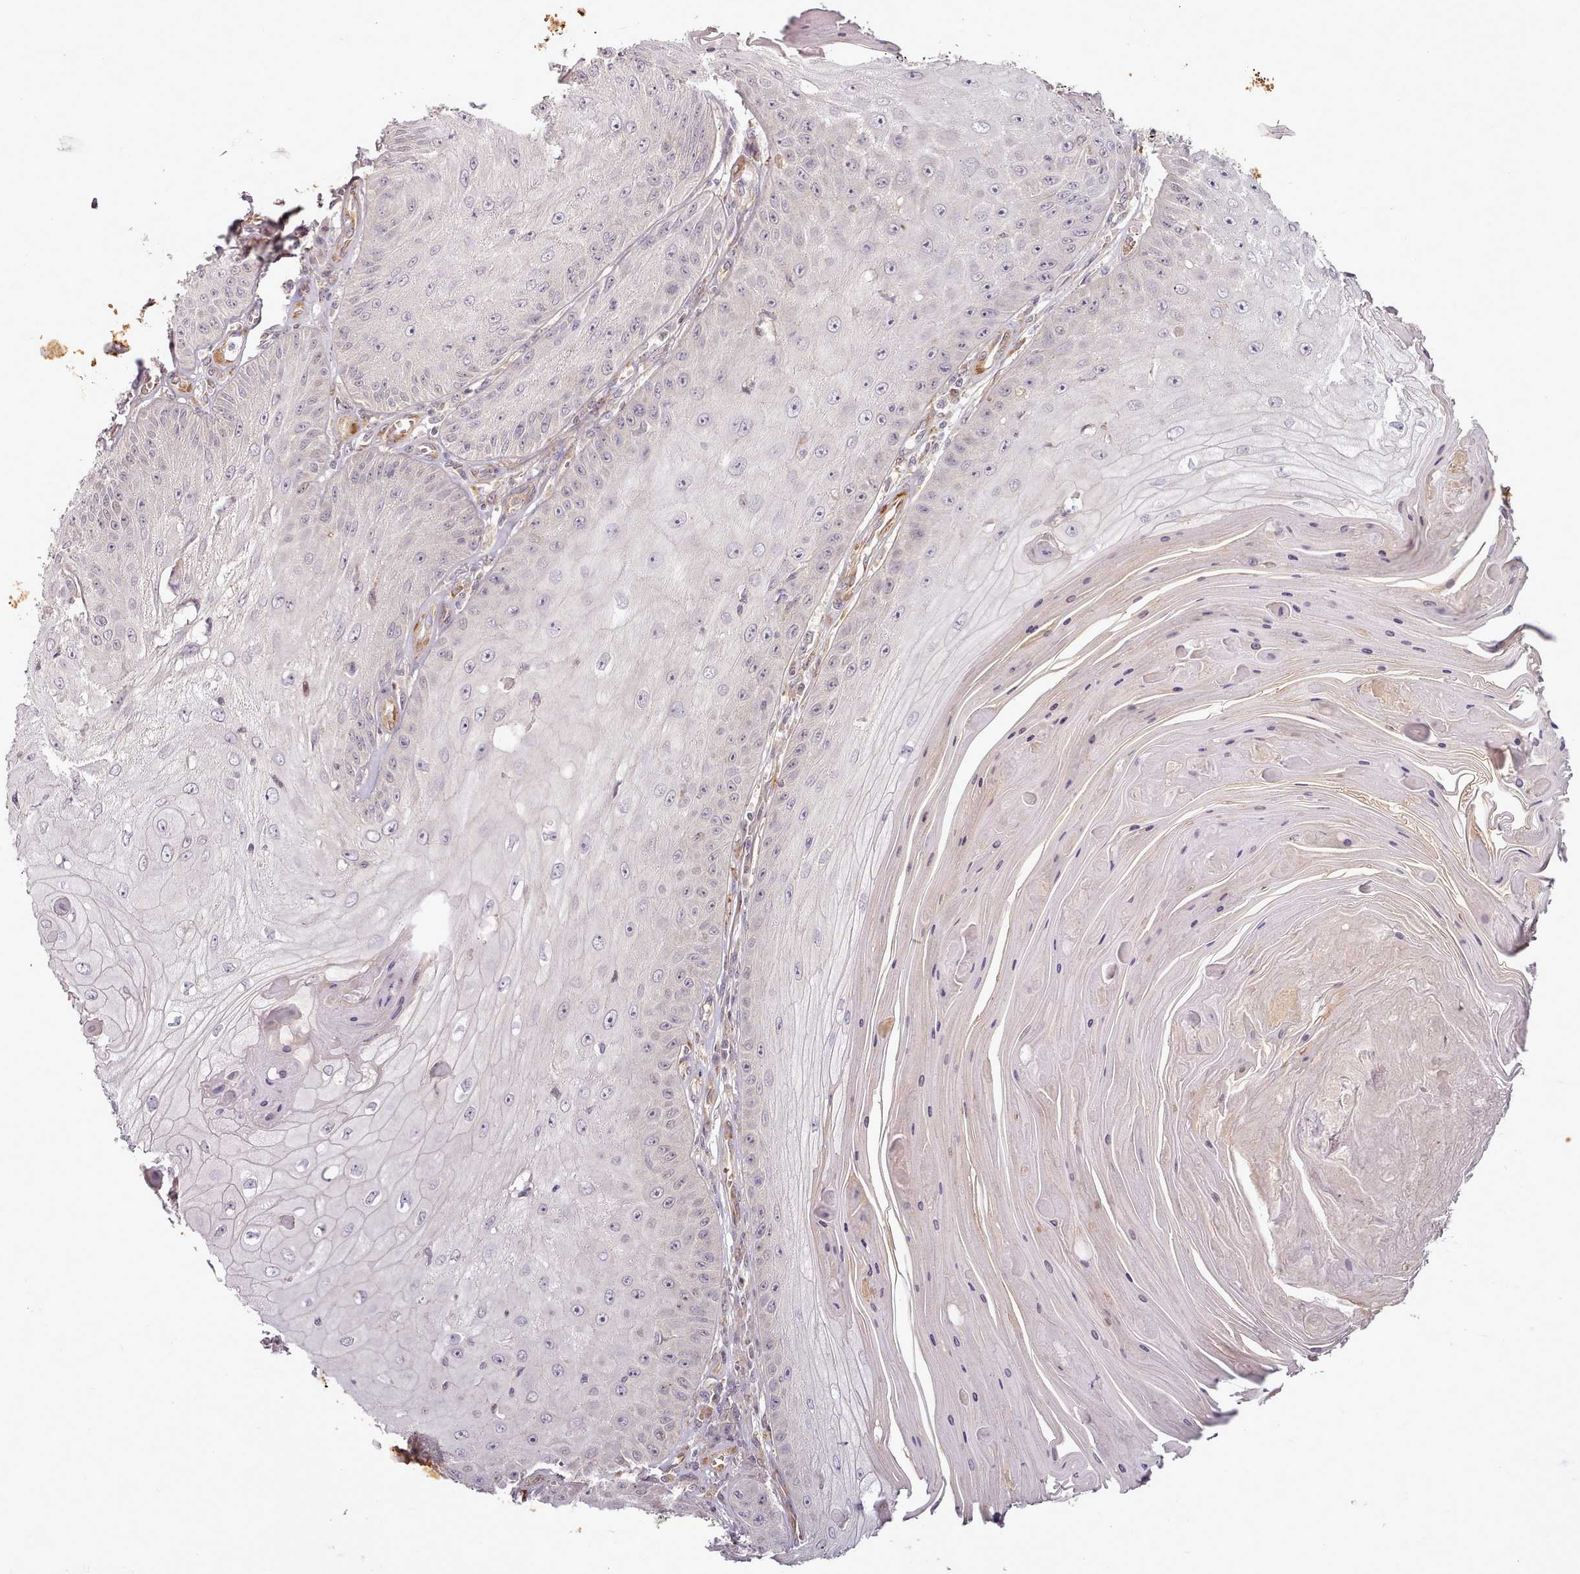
{"staining": {"intensity": "negative", "quantity": "none", "location": "none"}, "tissue": "skin cancer", "cell_type": "Tumor cells", "image_type": "cancer", "snomed": [{"axis": "morphology", "description": "Squamous cell carcinoma, NOS"}, {"axis": "topography", "description": "Skin"}], "caption": "High power microscopy photomicrograph of an IHC photomicrograph of skin cancer (squamous cell carcinoma), revealing no significant expression in tumor cells.", "gene": "C1QTNF5", "patient": {"sex": "male", "age": 70}}